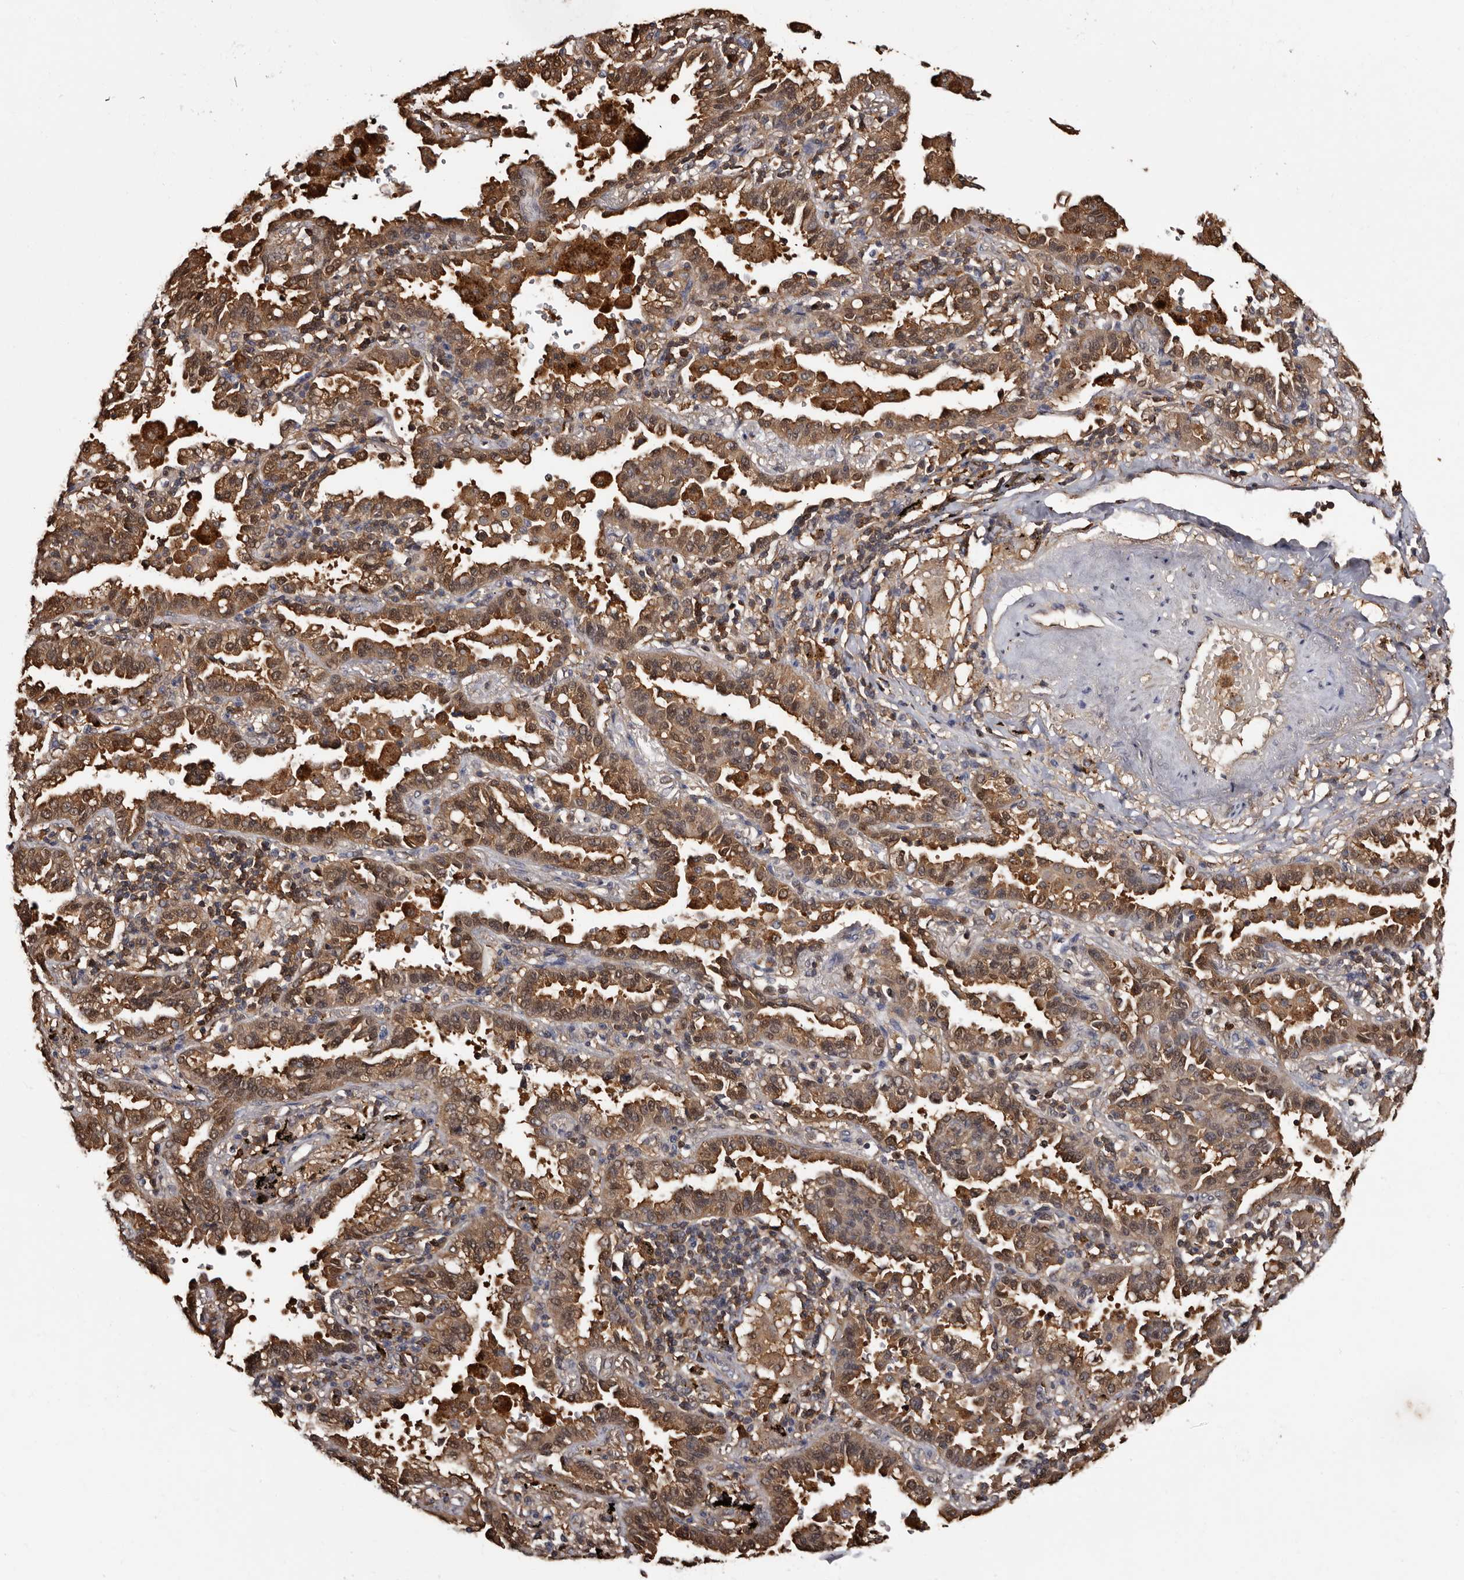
{"staining": {"intensity": "moderate", "quantity": "25%-75%", "location": "cytoplasmic/membranous,nuclear"}, "tissue": "lung cancer", "cell_type": "Tumor cells", "image_type": "cancer", "snomed": [{"axis": "morphology", "description": "Normal tissue, NOS"}, {"axis": "morphology", "description": "Adenocarcinoma, NOS"}, {"axis": "topography", "description": "Lung"}], "caption": "There is medium levels of moderate cytoplasmic/membranous and nuclear staining in tumor cells of lung cancer (adenocarcinoma), as demonstrated by immunohistochemical staining (brown color).", "gene": "DNPH1", "patient": {"sex": "male", "age": 59}}